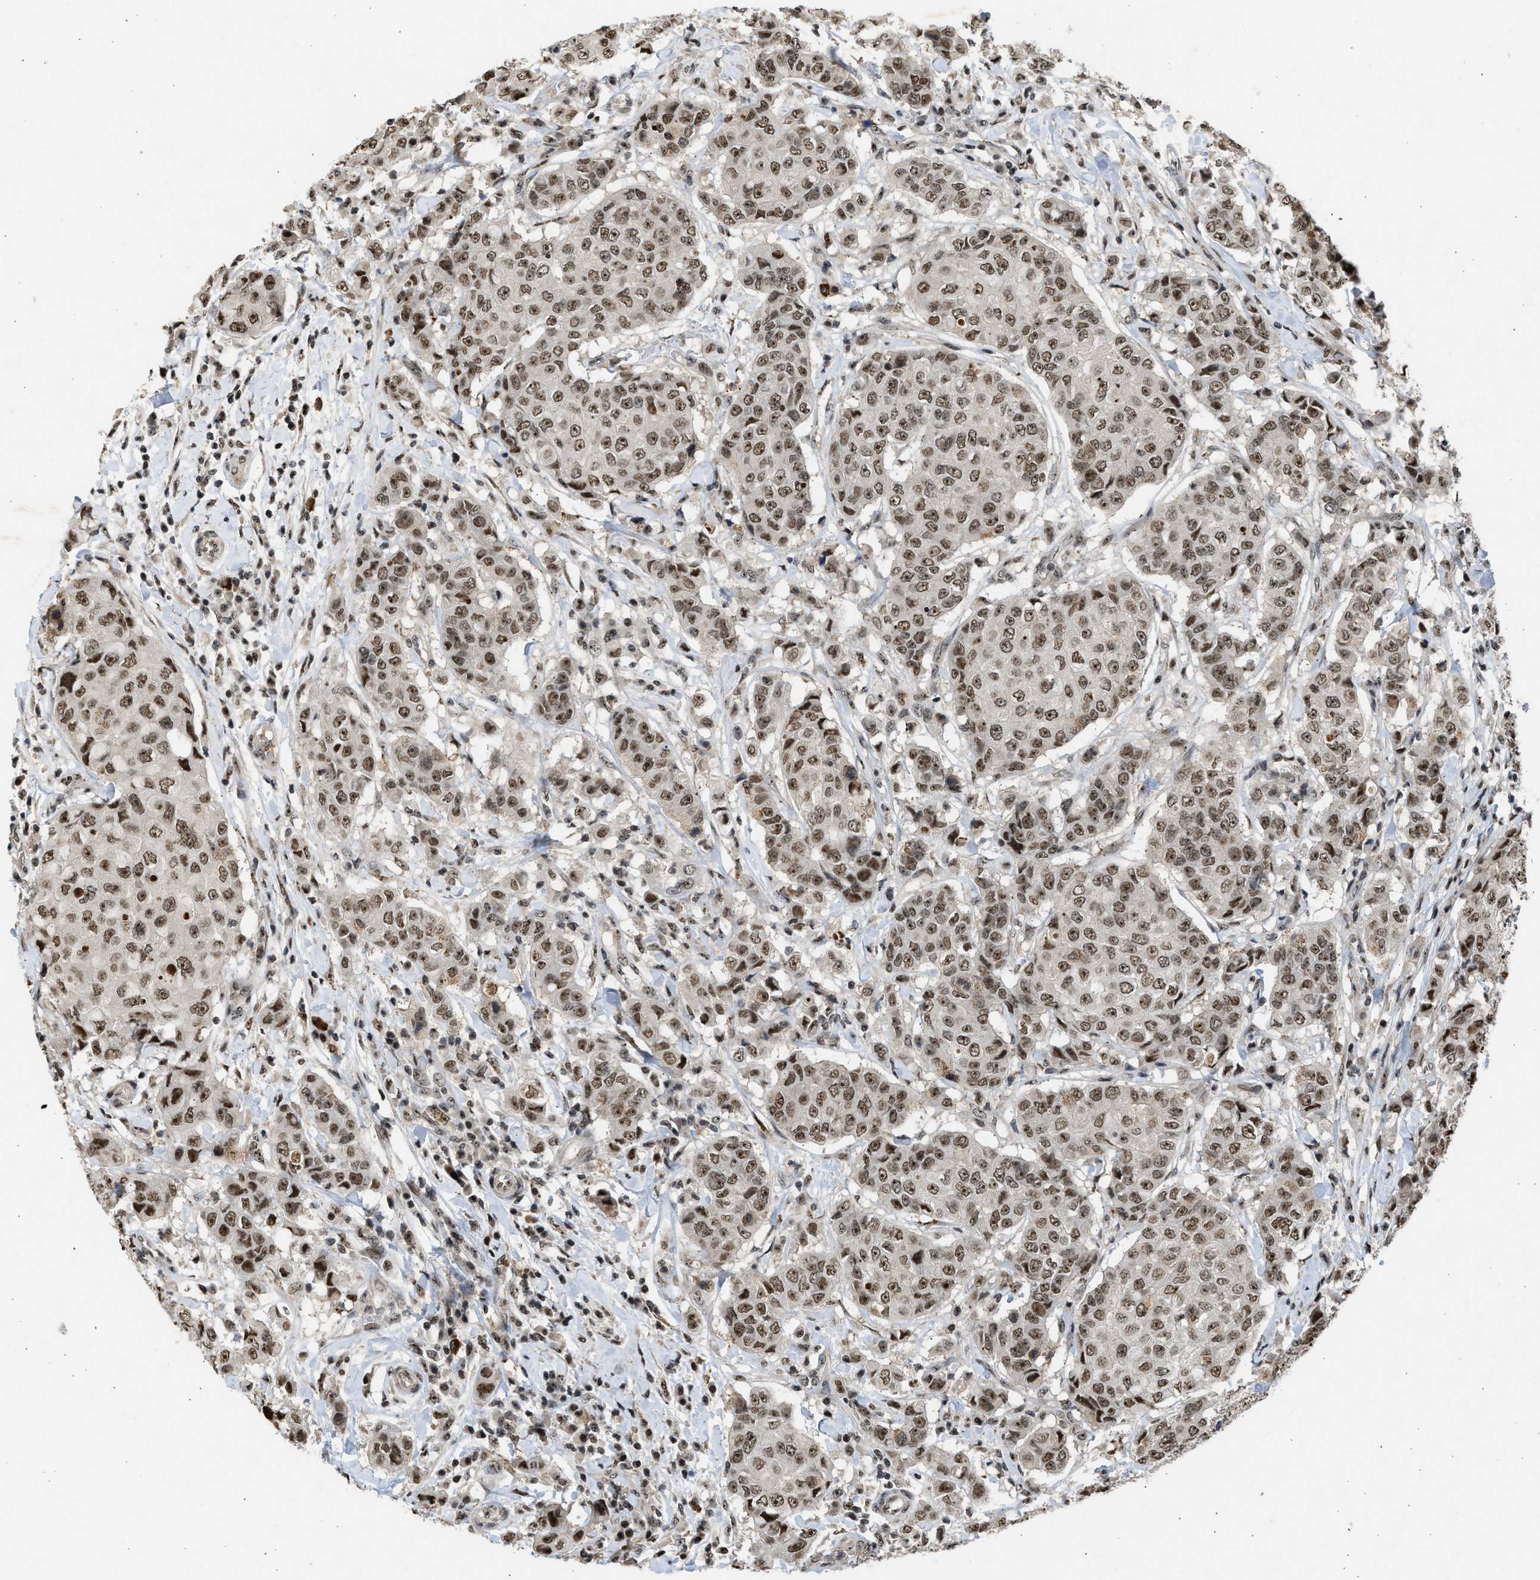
{"staining": {"intensity": "moderate", "quantity": ">75%", "location": "nuclear"}, "tissue": "breast cancer", "cell_type": "Tumor cells", "image_type": "cancer", "snomed": [{"axis": "morphology", "description": "Duct carcinoma"}, {"axis": "topography", "description": "Breast"}], "caption": "Tumor cells reveal medium levels of moderate nuclear expression in approximately >75% of cells in breast cancer.", "gene": "TFDP2", "patient": {"sex": "female", "age": 27}}